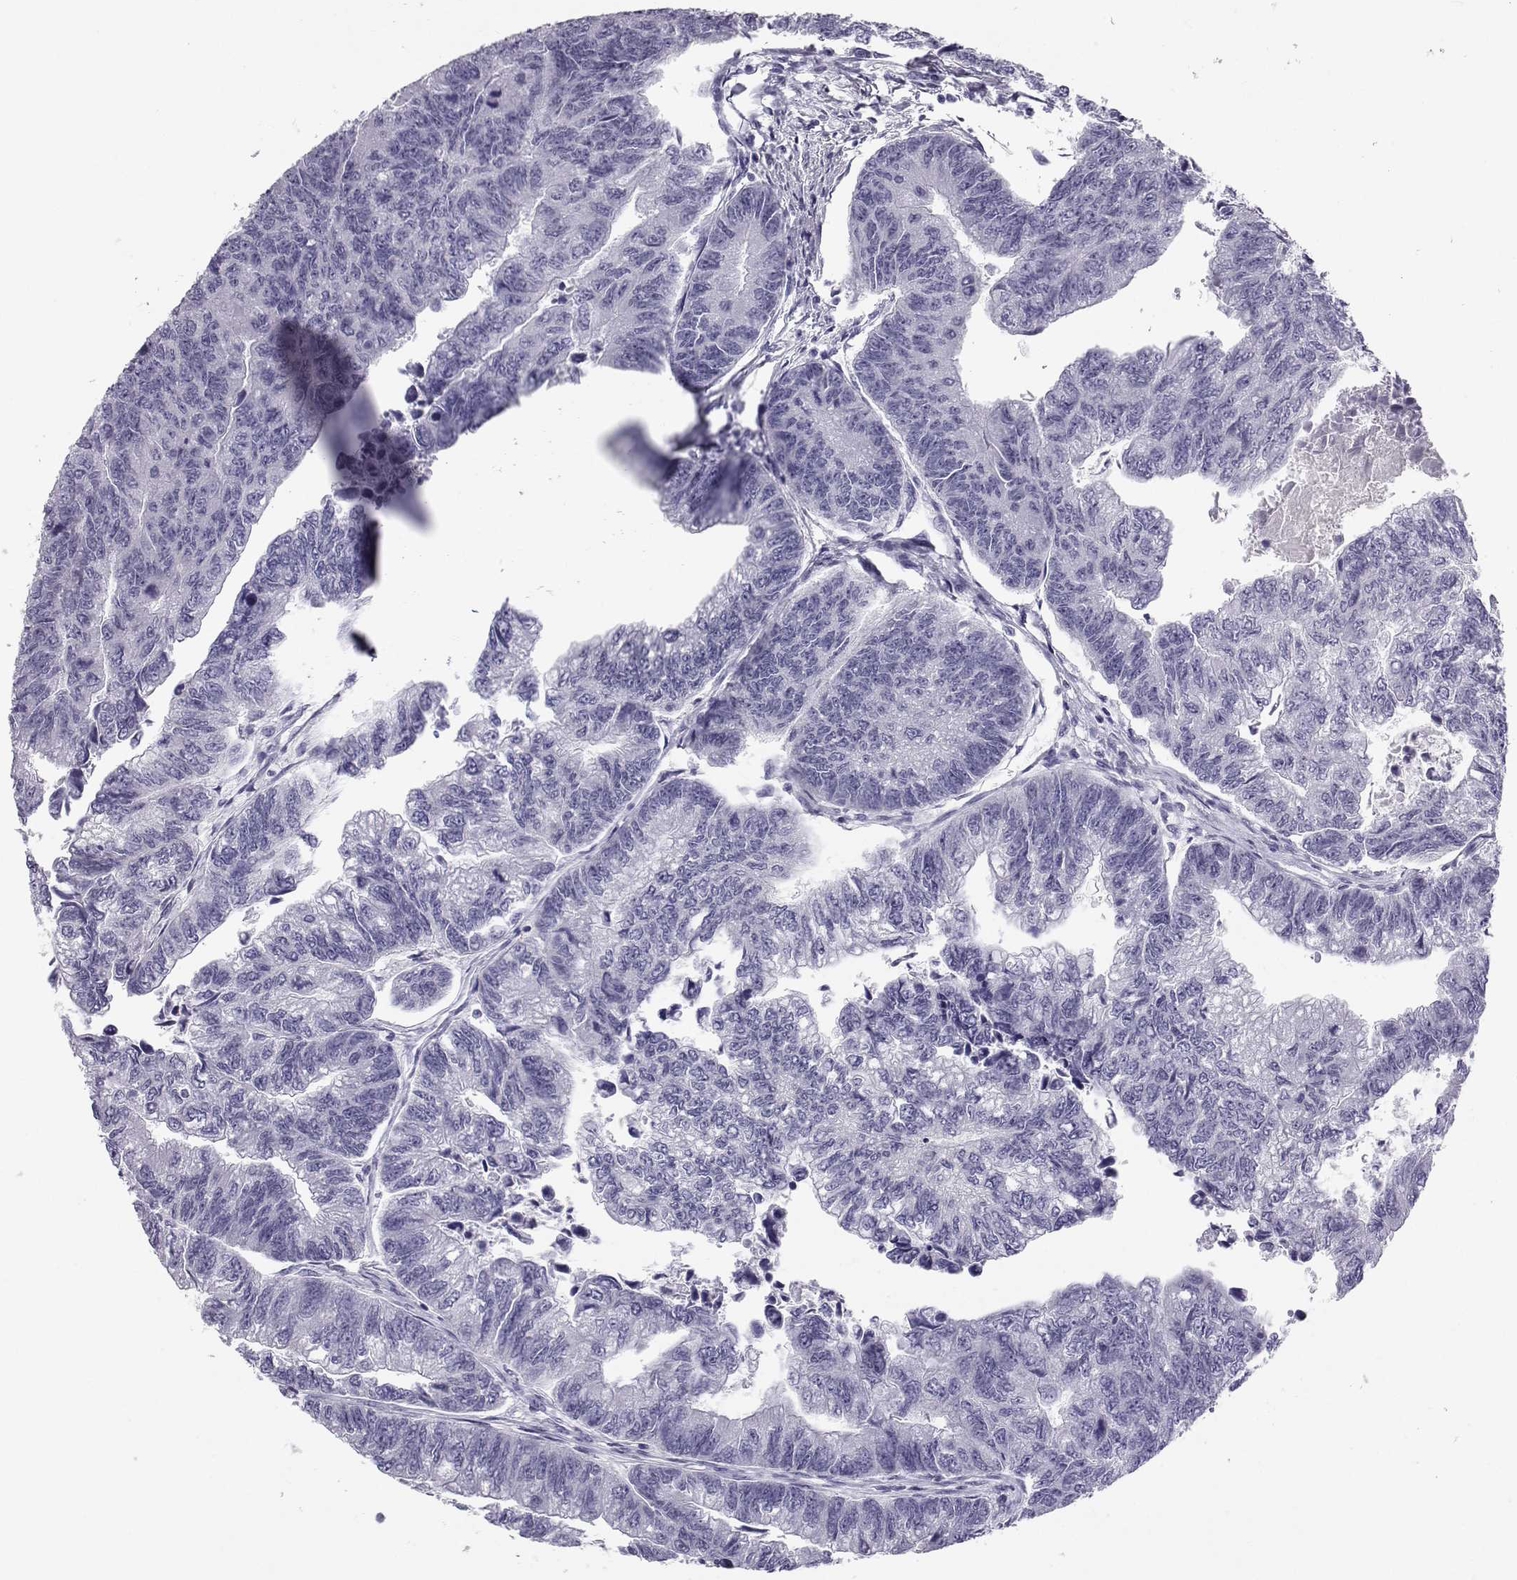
{"staining": {"intensity": "negative", "quantity": "none", "location": "none"}, "tissue": "colorectal cancer", "cell_type": "Tumor cells", "image_type": "cancer", "snomed": [{"axis": "morphology", "description": "Adenocarcinoma, NOS"}, {"axis": "topography", "description": "Colon"}], "caption": "Image shows no significant protein positivity in tumor cells of adenocarcinoma (colorectal).", "gene": "PCSK1N", "patient": {"sex": "female", "age": 65}}